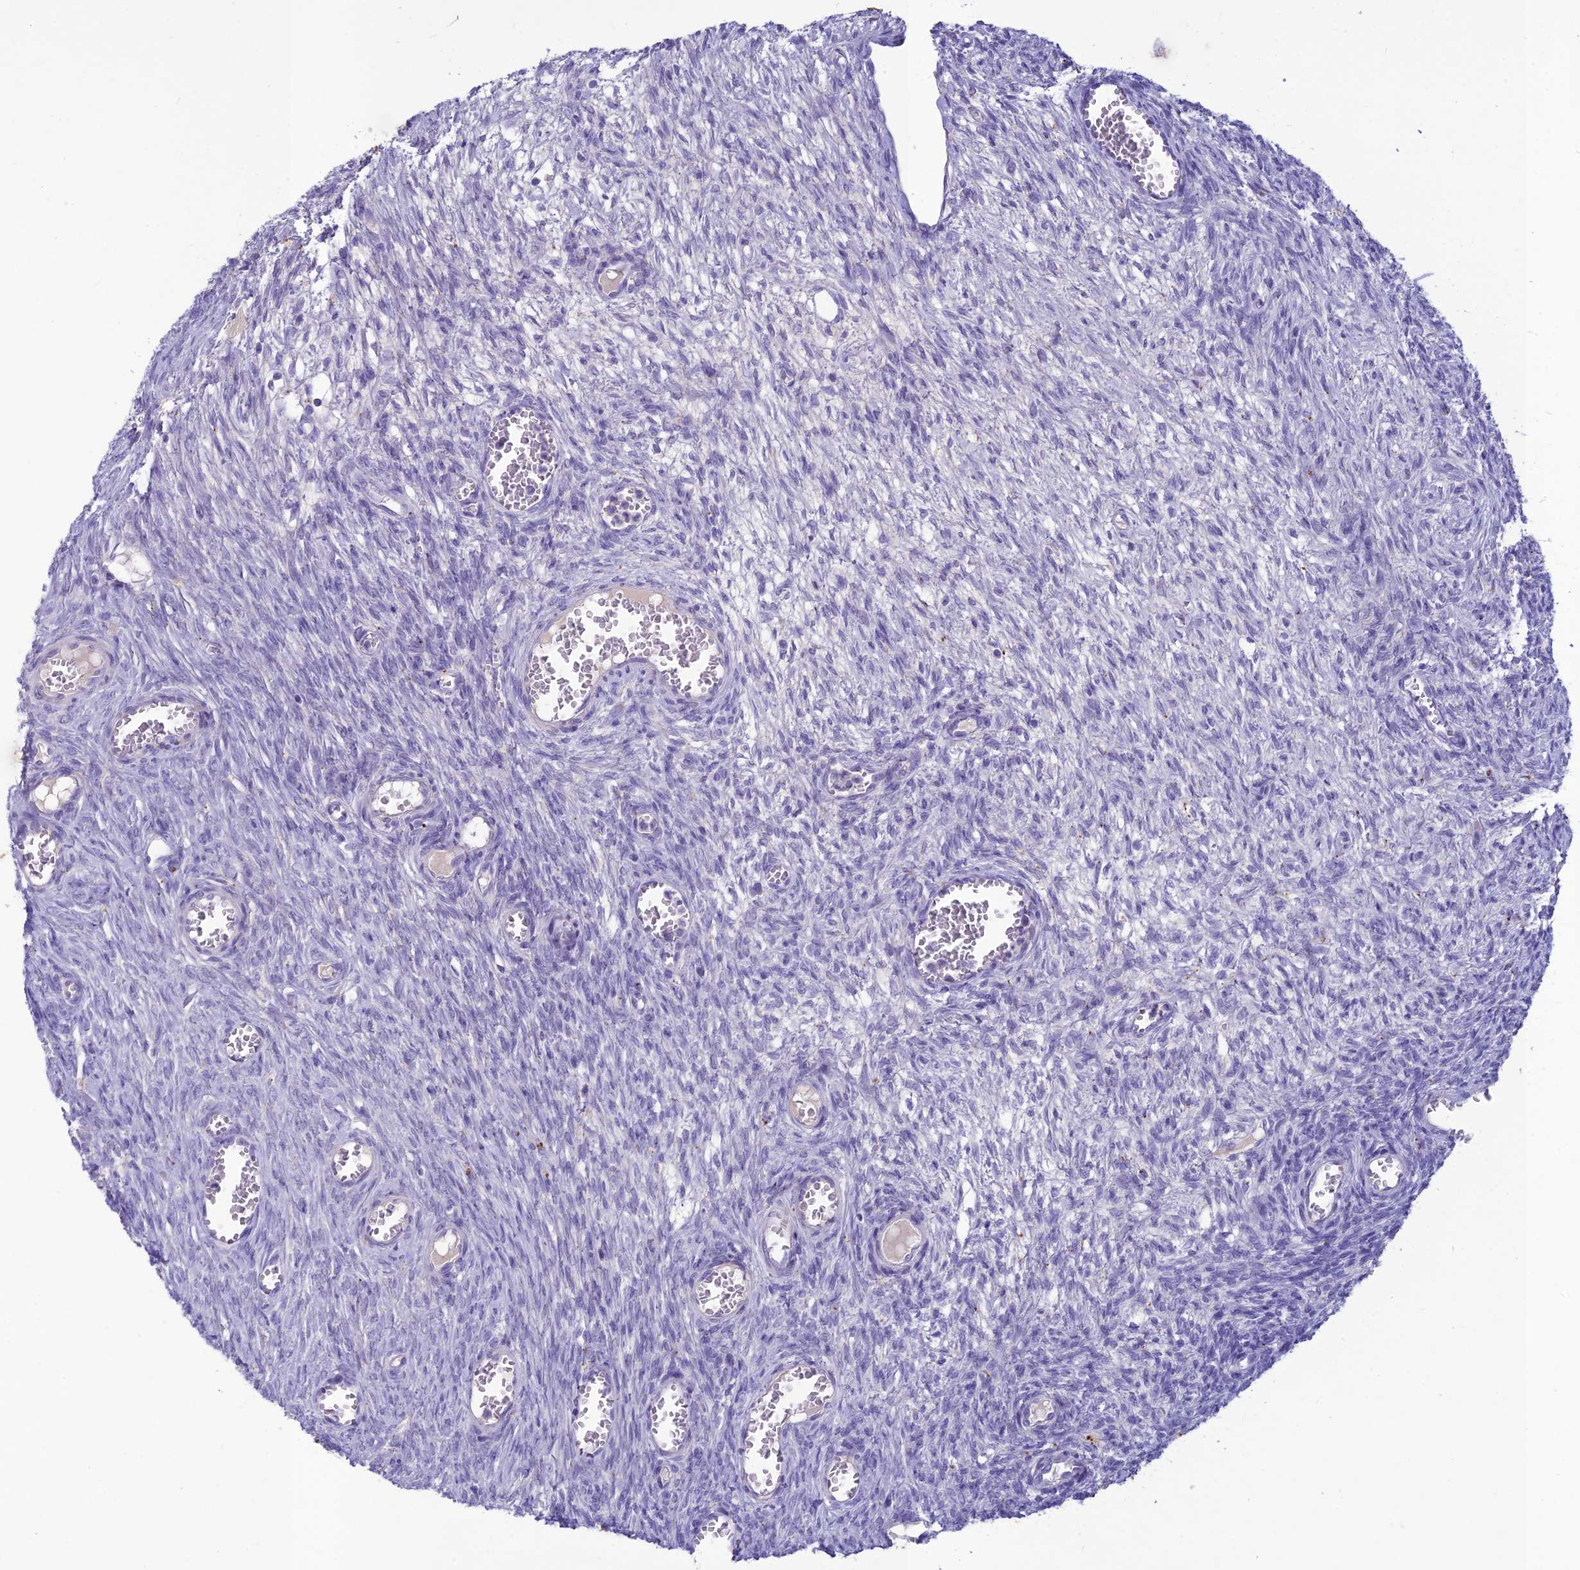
{"staining": {"intensity": "negative", "quantity": "none", "location": "none"}, "tissue": "ovary", "cell_type": "Follicle cells", "image_type": "normal", "snomed": [{"axis": "morphology", "description": "Normal tissue, NOS"}, {"axis": "topography", "description": "Ovary"}], "caption": "Immunohistochemical staining of unremarkable ovary reveals no significant staining in follicle cells.", "gene": "IFT172", "patient": {"sex": "female", "age": 44}}